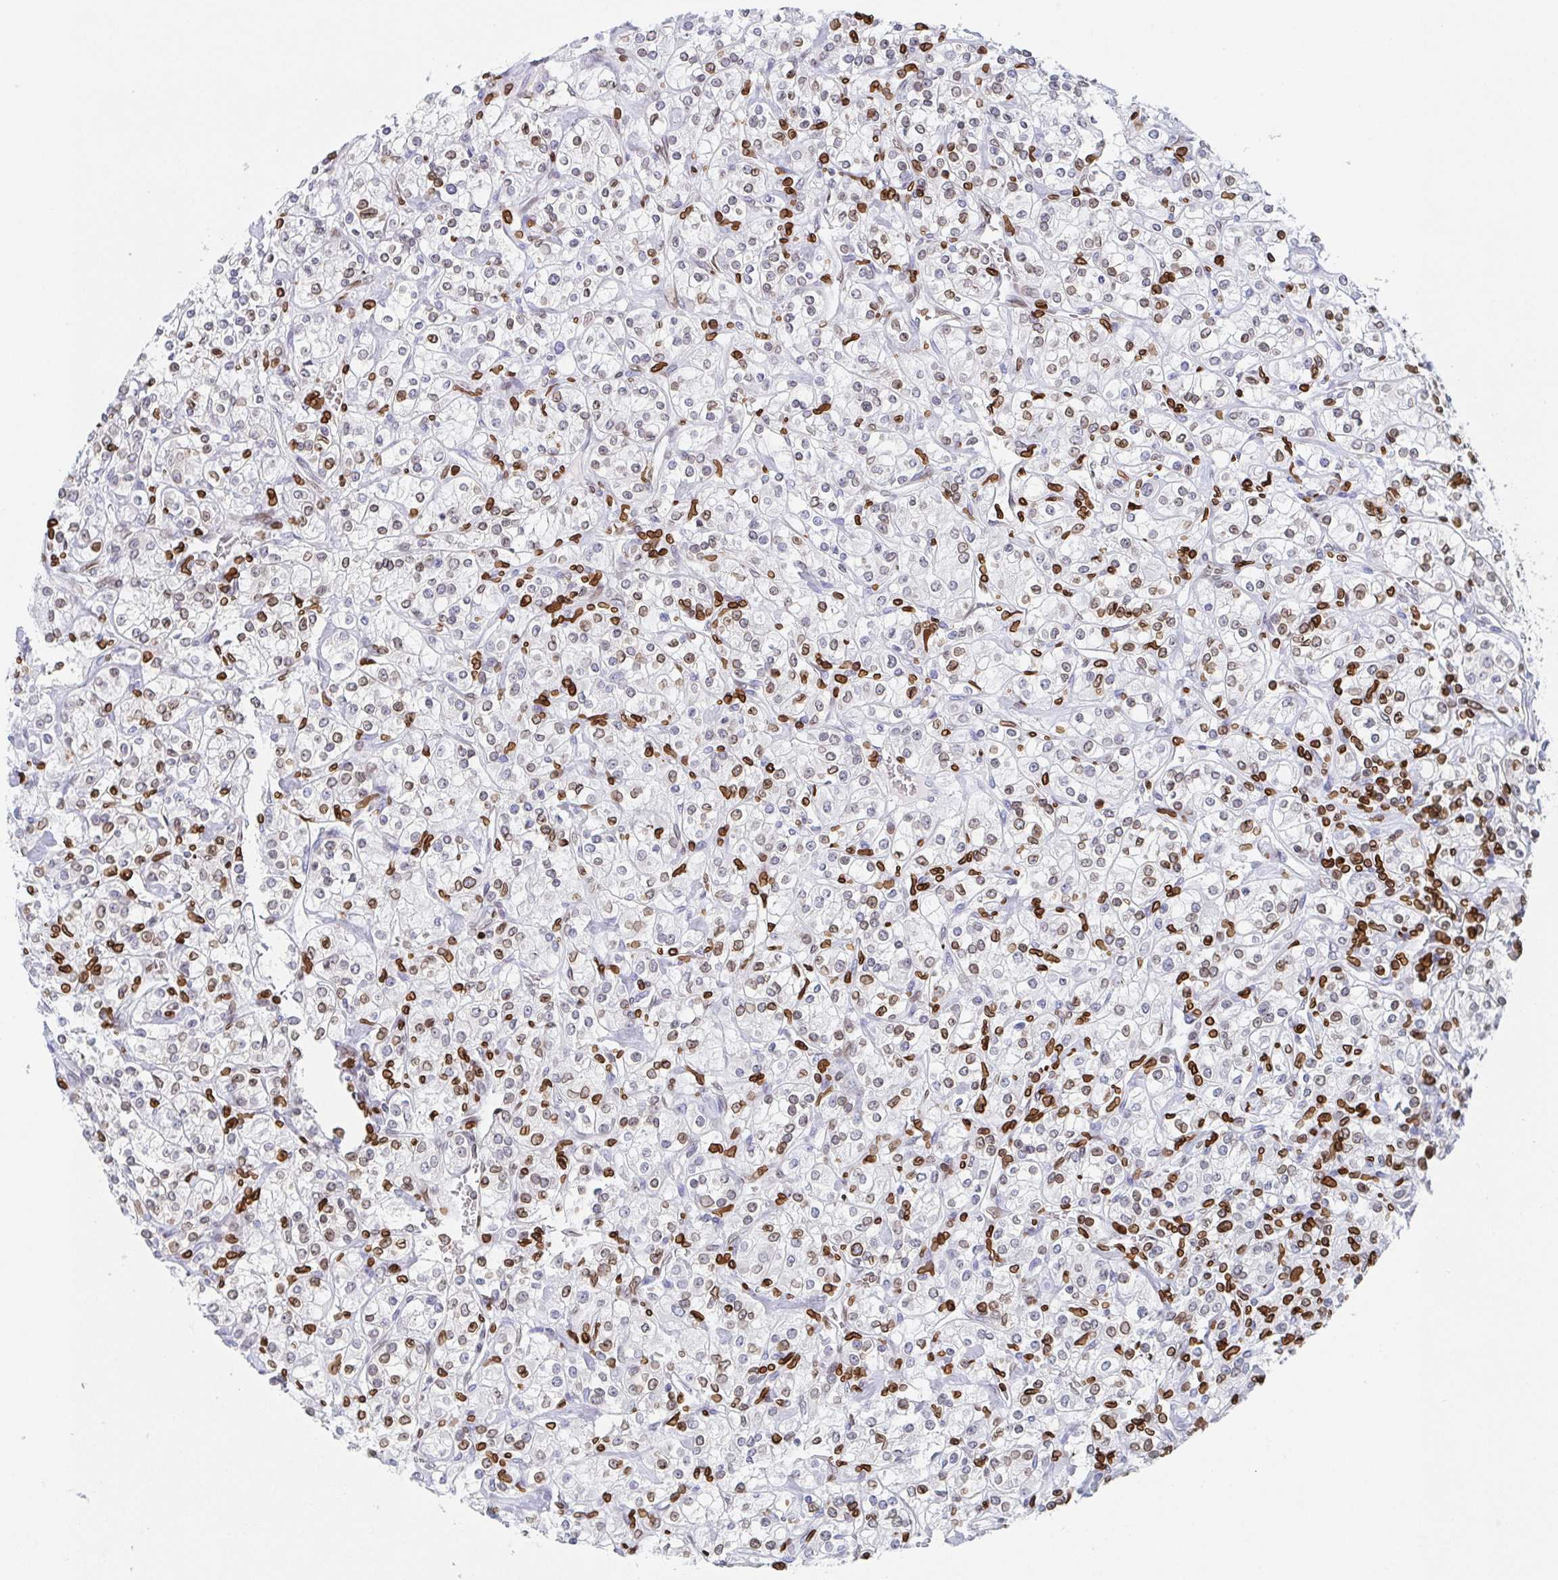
{"staining": {"intensity": "moderate", "quantity": "<25%", "location": "cytoplasmic/membranous,nuclear"}, "tissue": "renal cancer", "cell_type": "Tumor cells", "image_type": "cancer", "snomed": [{"axis": "morphology", "description": "Adenocarcinoma, NOS"}, {"axis": "topography", "description": "Kidney"}], "caption": "Protein expression analysis of renal adenocarcinoma reveals moderate cytoplasmic/membranous and nuclear expression in about <25% of tumor cells. (IHC, brightfield microscopy, high magnification).", "gene": "BTBD7", "patient": {"sex": "male", "age": 77}}